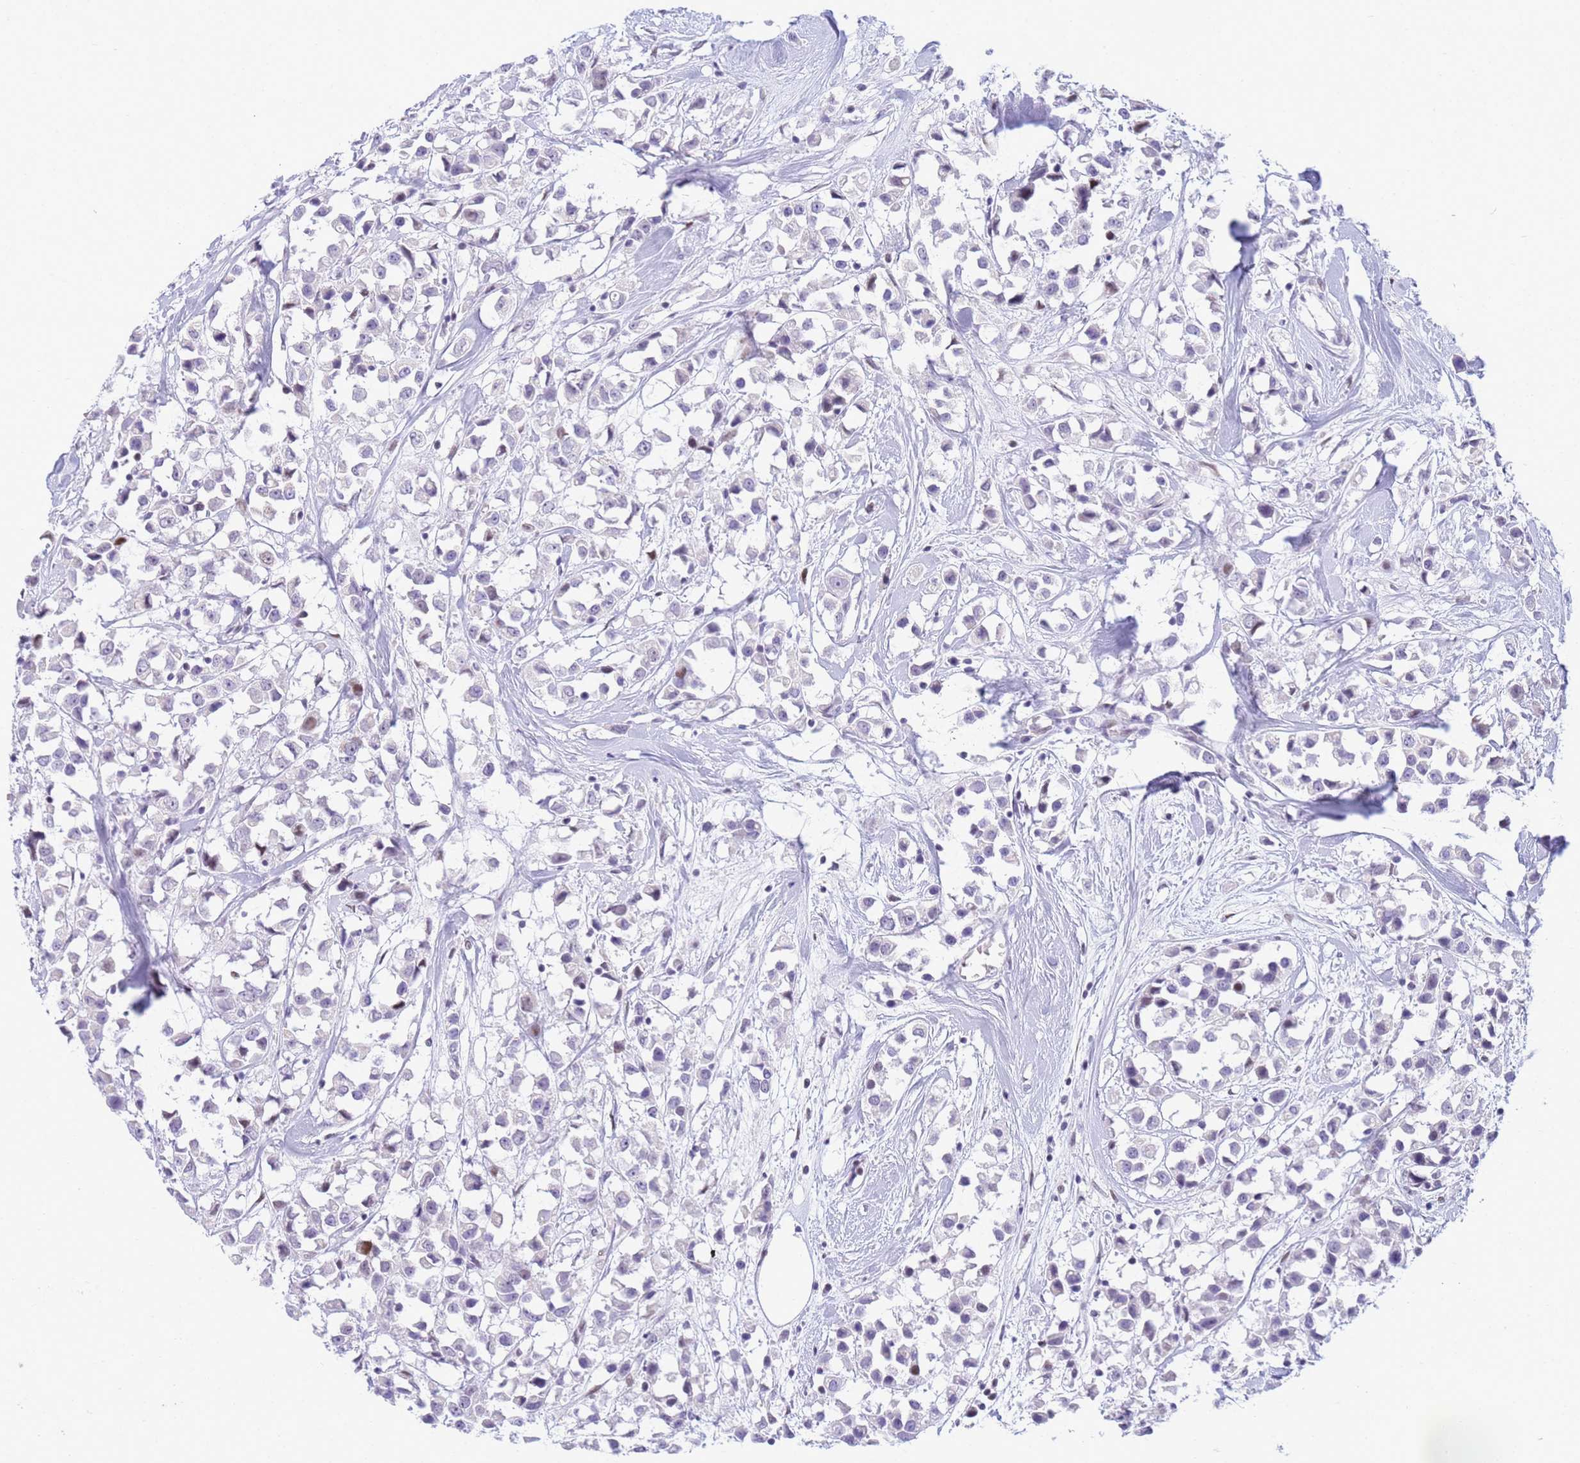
{"staining": {"intensity": "negative", "quantity": "none", "location": "none"}, "tissue": "breast cancer", "cell_type": "Tumor cells", "image_type": "cancer", "snomed": [{"axis": "morphology", "description": "Duct carcinoma"}, {"axis": "topography", "description": "Breast"}], "caption": "A micrograph of breast invasive ductal carcinoma stained for a protein demonstrates no brown staining in tumor cells.", "gene": "SNX20", "patient": {"sex": "female", "age": 61}}